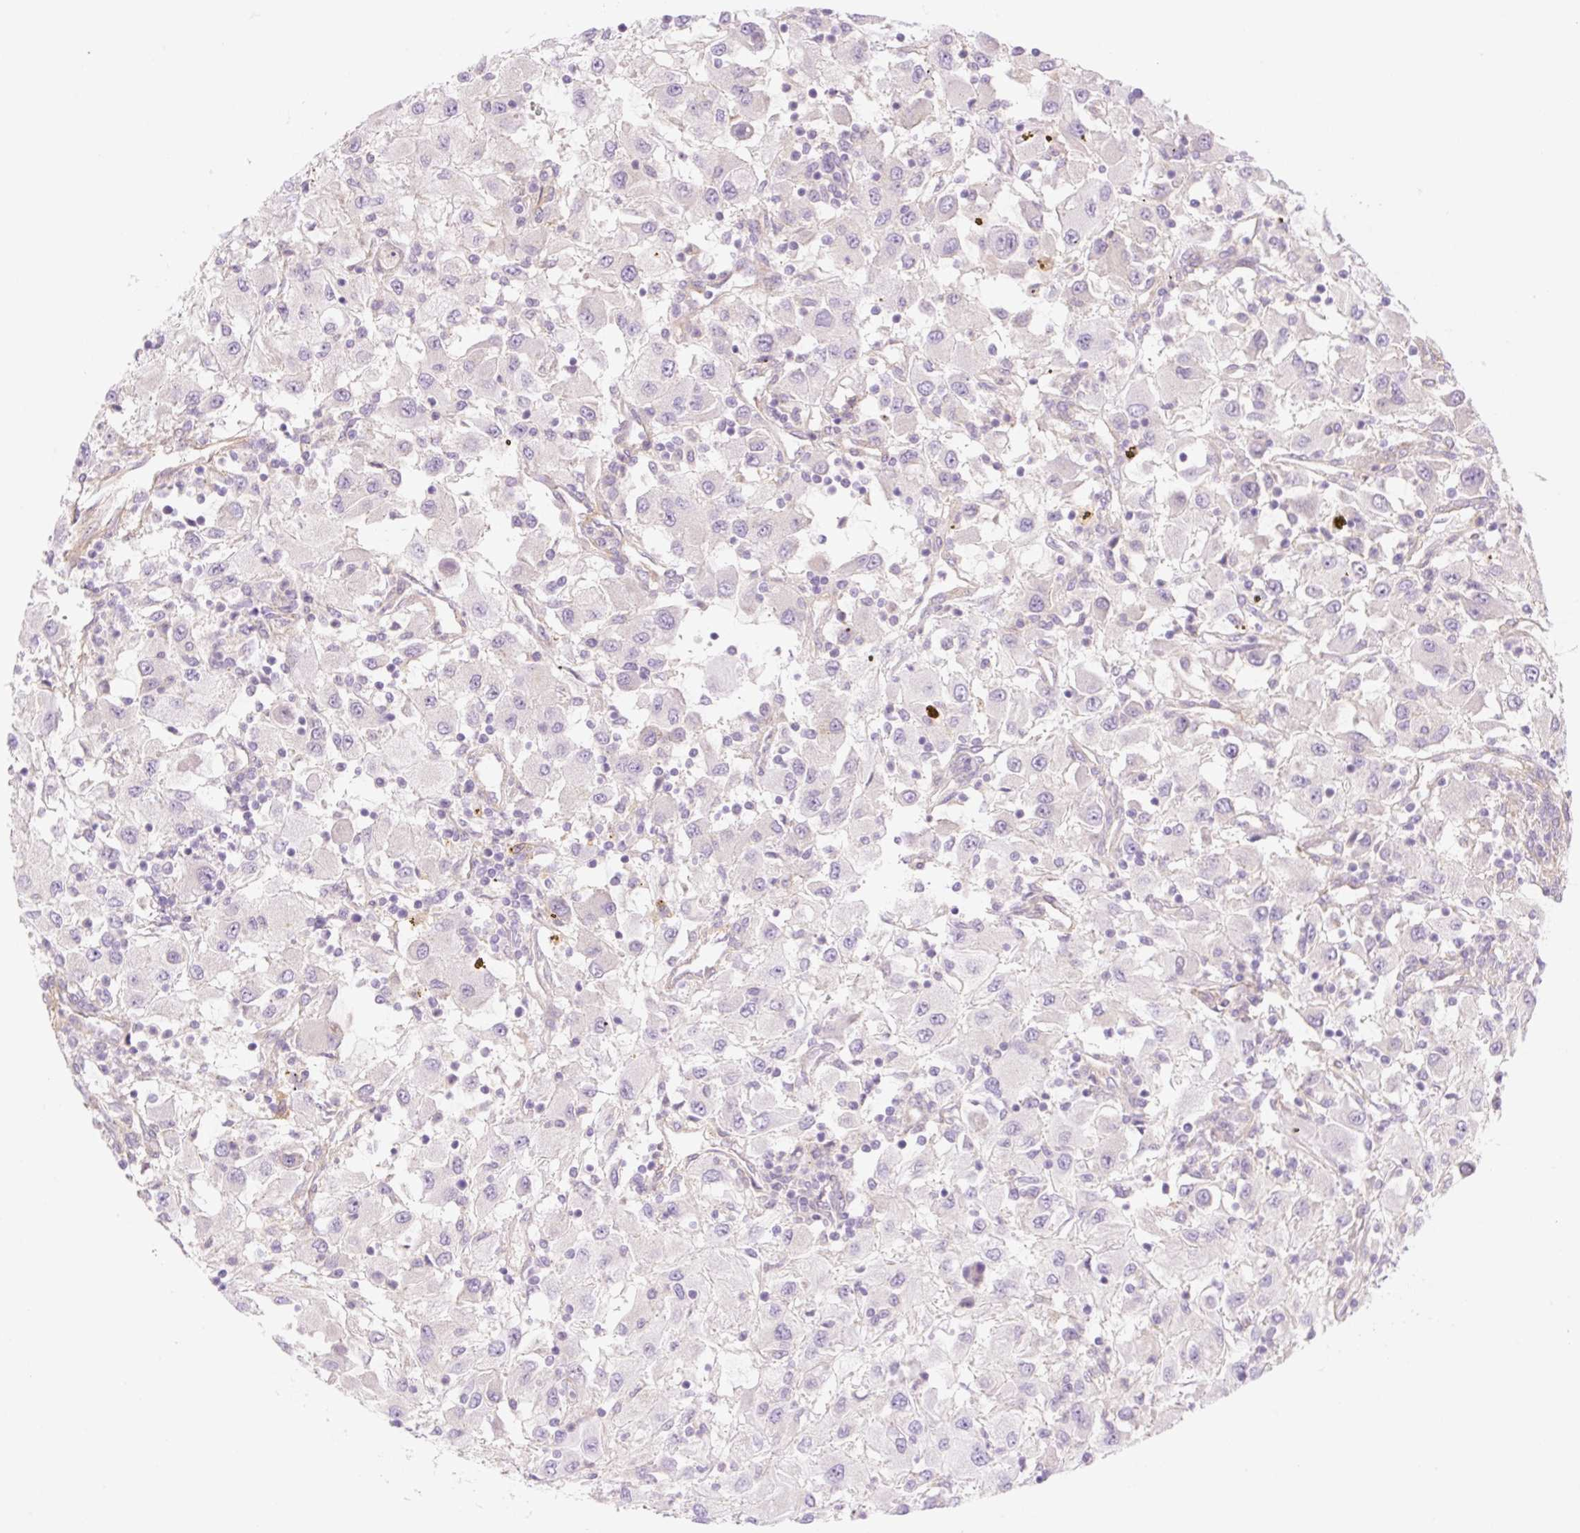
{"staining": {"intensity": "negative", "quantity": "none", "location": "none"}, "tissue": "renal cancer", "cell_type": "Tumor cells", "image_type": "cancer", "snomed": [{"axis": "morphology", "description": "Adenocarcinoma, NOS"}, {"axis": "topography", "description": "Kidney"}], "caption": "Histopathology image shows no significant protein staining in tumor cells of adenocarcinoma (renal).", "gene": "NLRP5", "patient": {"sex": "female", "age": 67}}